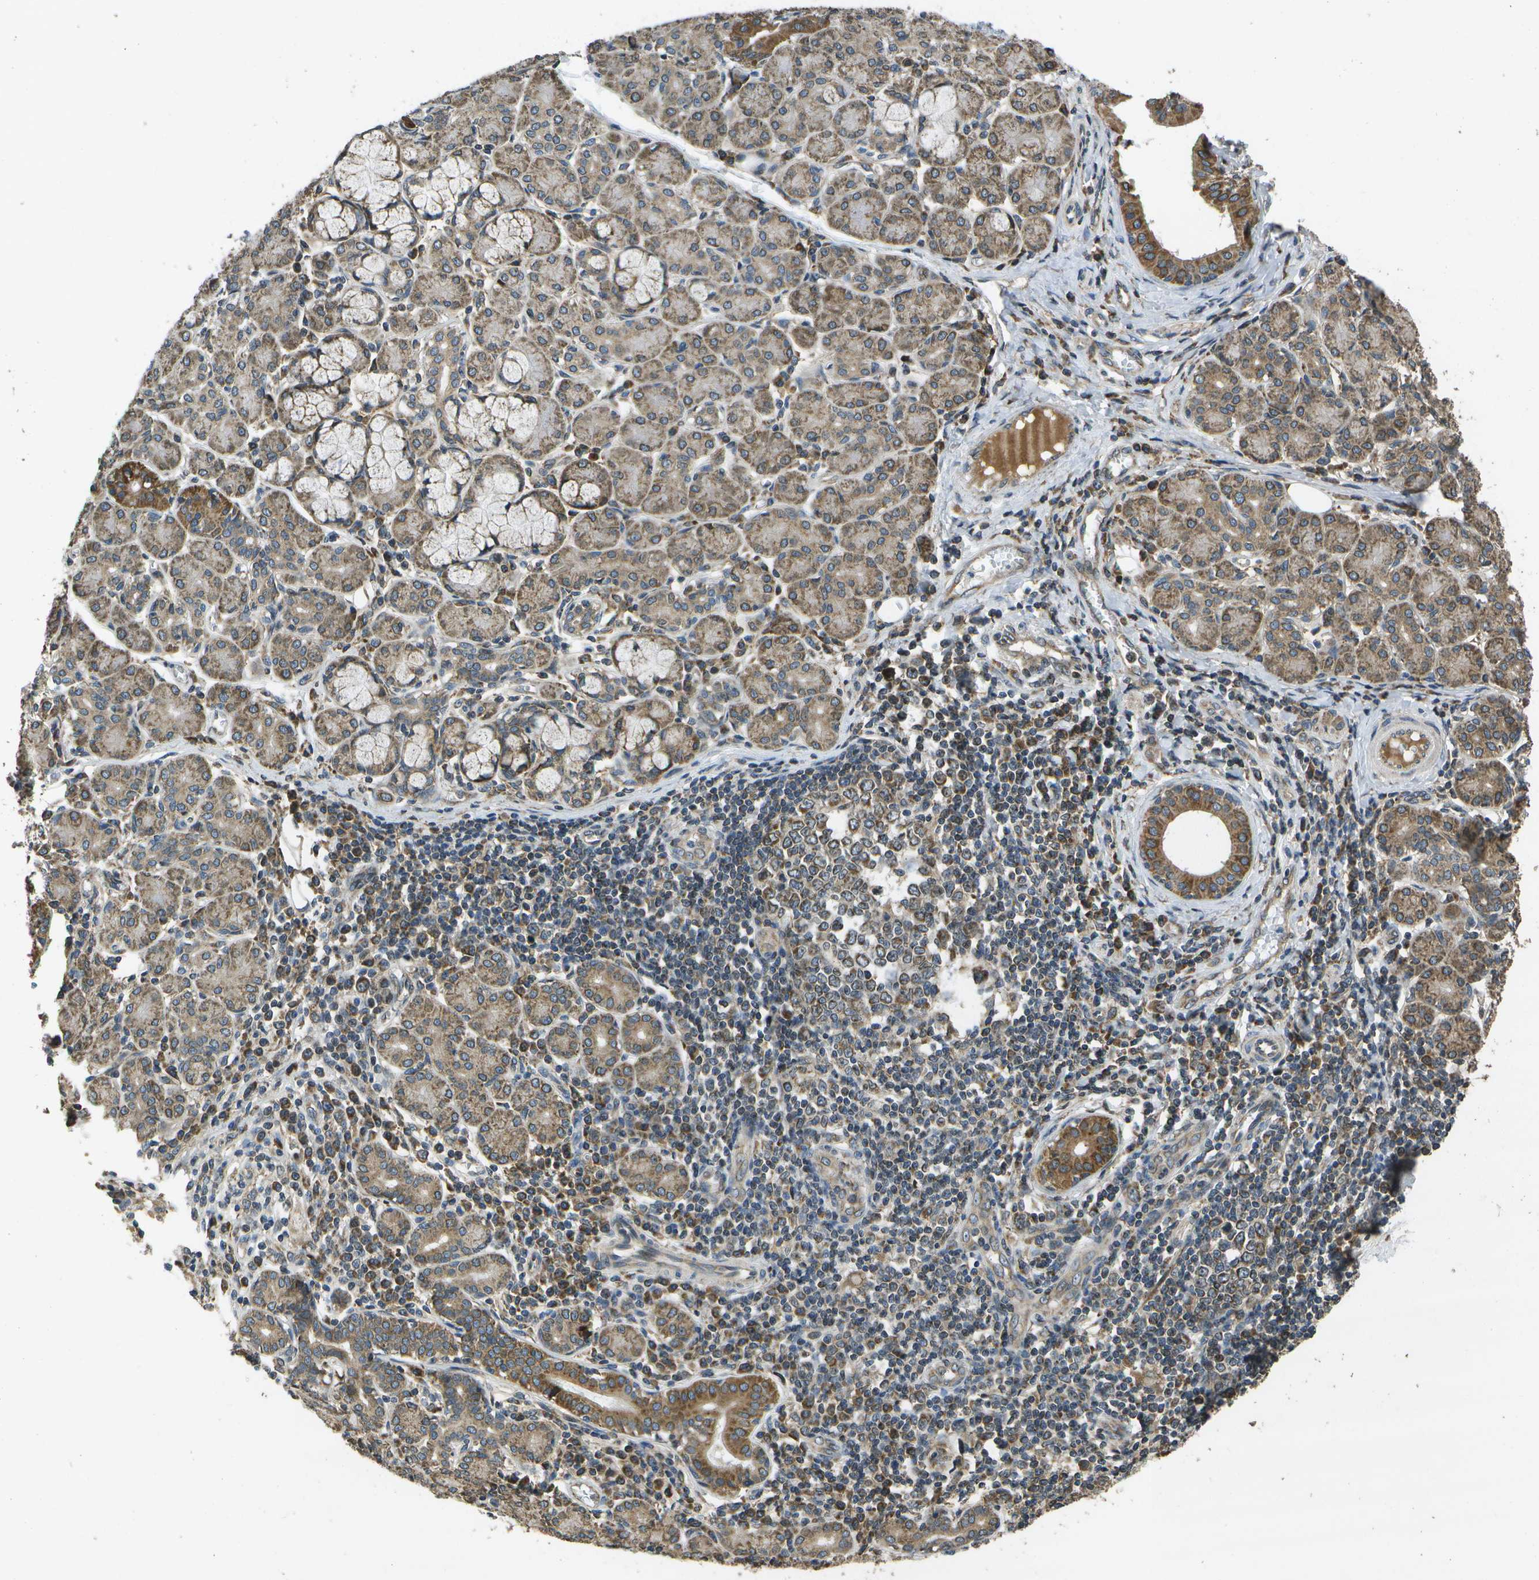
{"staining": {"intensity": "moderate", "quantity": "25%-75%", "location": "cytoplasmic/membranous"}, "tissue": "salivary gland", "cell_type": "Glandular cells", "image_type": "normal", "snomed": [{"axis": "morphology", "description": "Normal tissue, NOS"}, {"axis": "morphology", "description": "Inflammation, NOS"}, {"axis": "topography", "description": "Lymph node"}, {"axis": "topography", "description": "Salivary gland"}], "caption": "The histopathology image displays staining of unremarkable salivary gland, revealing moderate cytoplasmic/membranous protein staining (brown color) within glandular cells.", "gene": "HFE", "patient": {"sex": "male", "age": 3}}